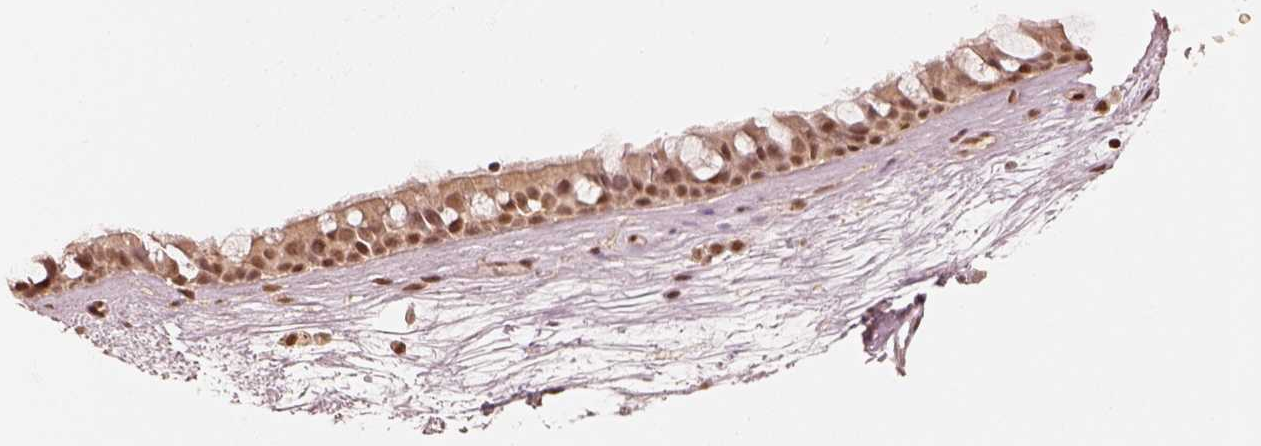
{"staining": {"intensity": "moderate", "quantity": ">75%", "location": "nuclear"}, "tissue": "nasopharynx", "cell_type": "Respiratory epithelial cells", "image_type": "normal", "snomed": [{"axis": "morphology", "description": "Normal tissue, NOS"}, {"axis": "topography", "description": "Nasopharynx"}], "caption": "This micrograph shows immunohistochemistry staining of benign human nasopharynx, with medium moderate nuclear staining in about >75% of respiratory epithelial cells.", "gene": "GMEB2", "patient": {"sex": "male", "age": 68}}